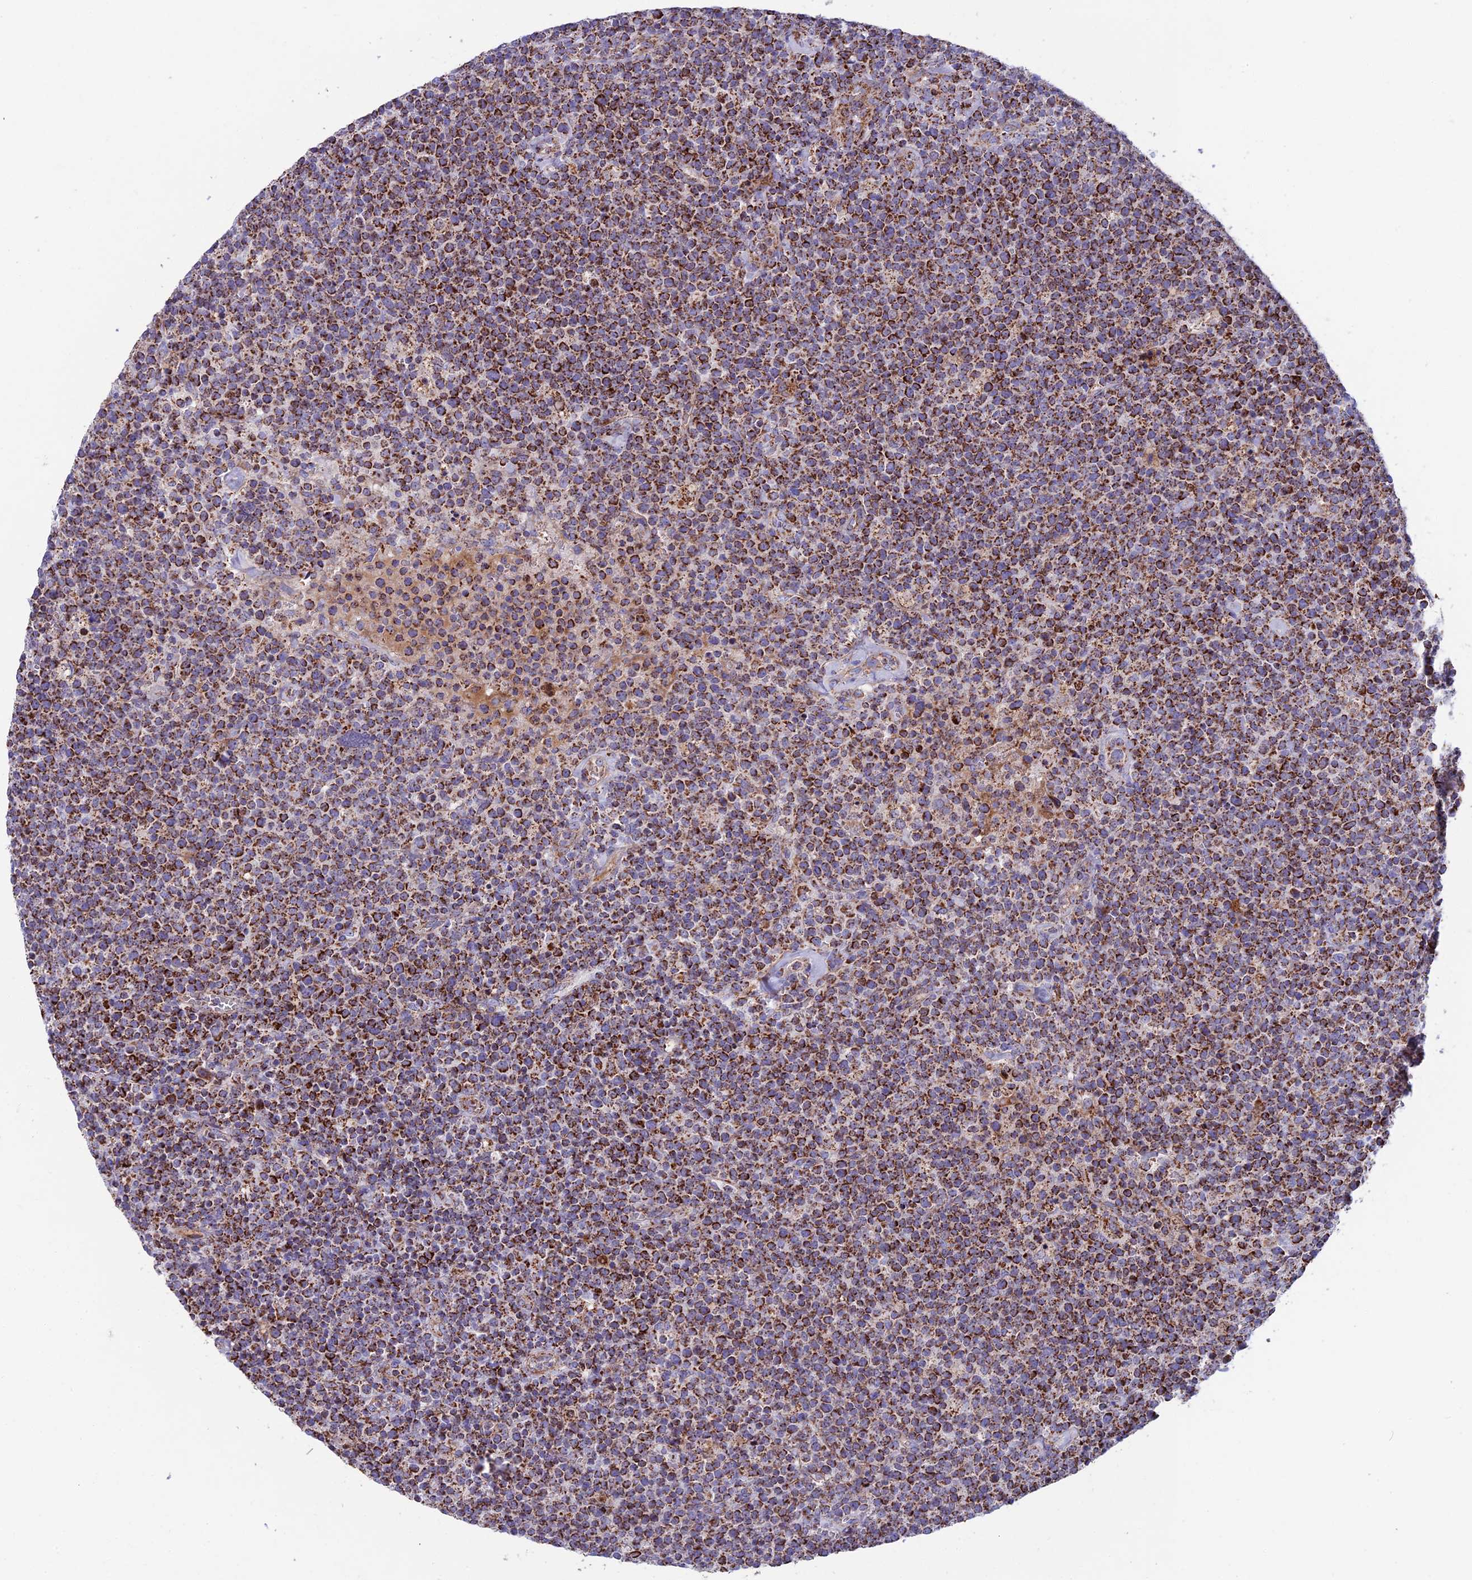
{"staining": {"intensity": "strong", "quantity": ">75%", "location": "cytoplasmic/membranous"}, "tissue": "lymphoma", "cell_type": "Tumor cells", "image_type": "cancer", "snomed": [{"axis": "morphology", "description": "Malignant lymphoma, non-Hodgkin's type, High grade"}, {"axis": "topography", "description": "Lymph node"}], "caption": "A high-resolution histopathology image shows immunohistochemistry staining of malignant lymphoma, non-Hodgkin's type (high-grade), which shows strong cytoplasmic/membranous expression in about >75% of tumor cells. (Stains: DAB (3,3'-diaminobenzidine) in brown, nuclei in blue, Microscopy: brightfield microscopy at high magnification).", "gene": "CS", "patient": {"sex": "male", "age": 61}}